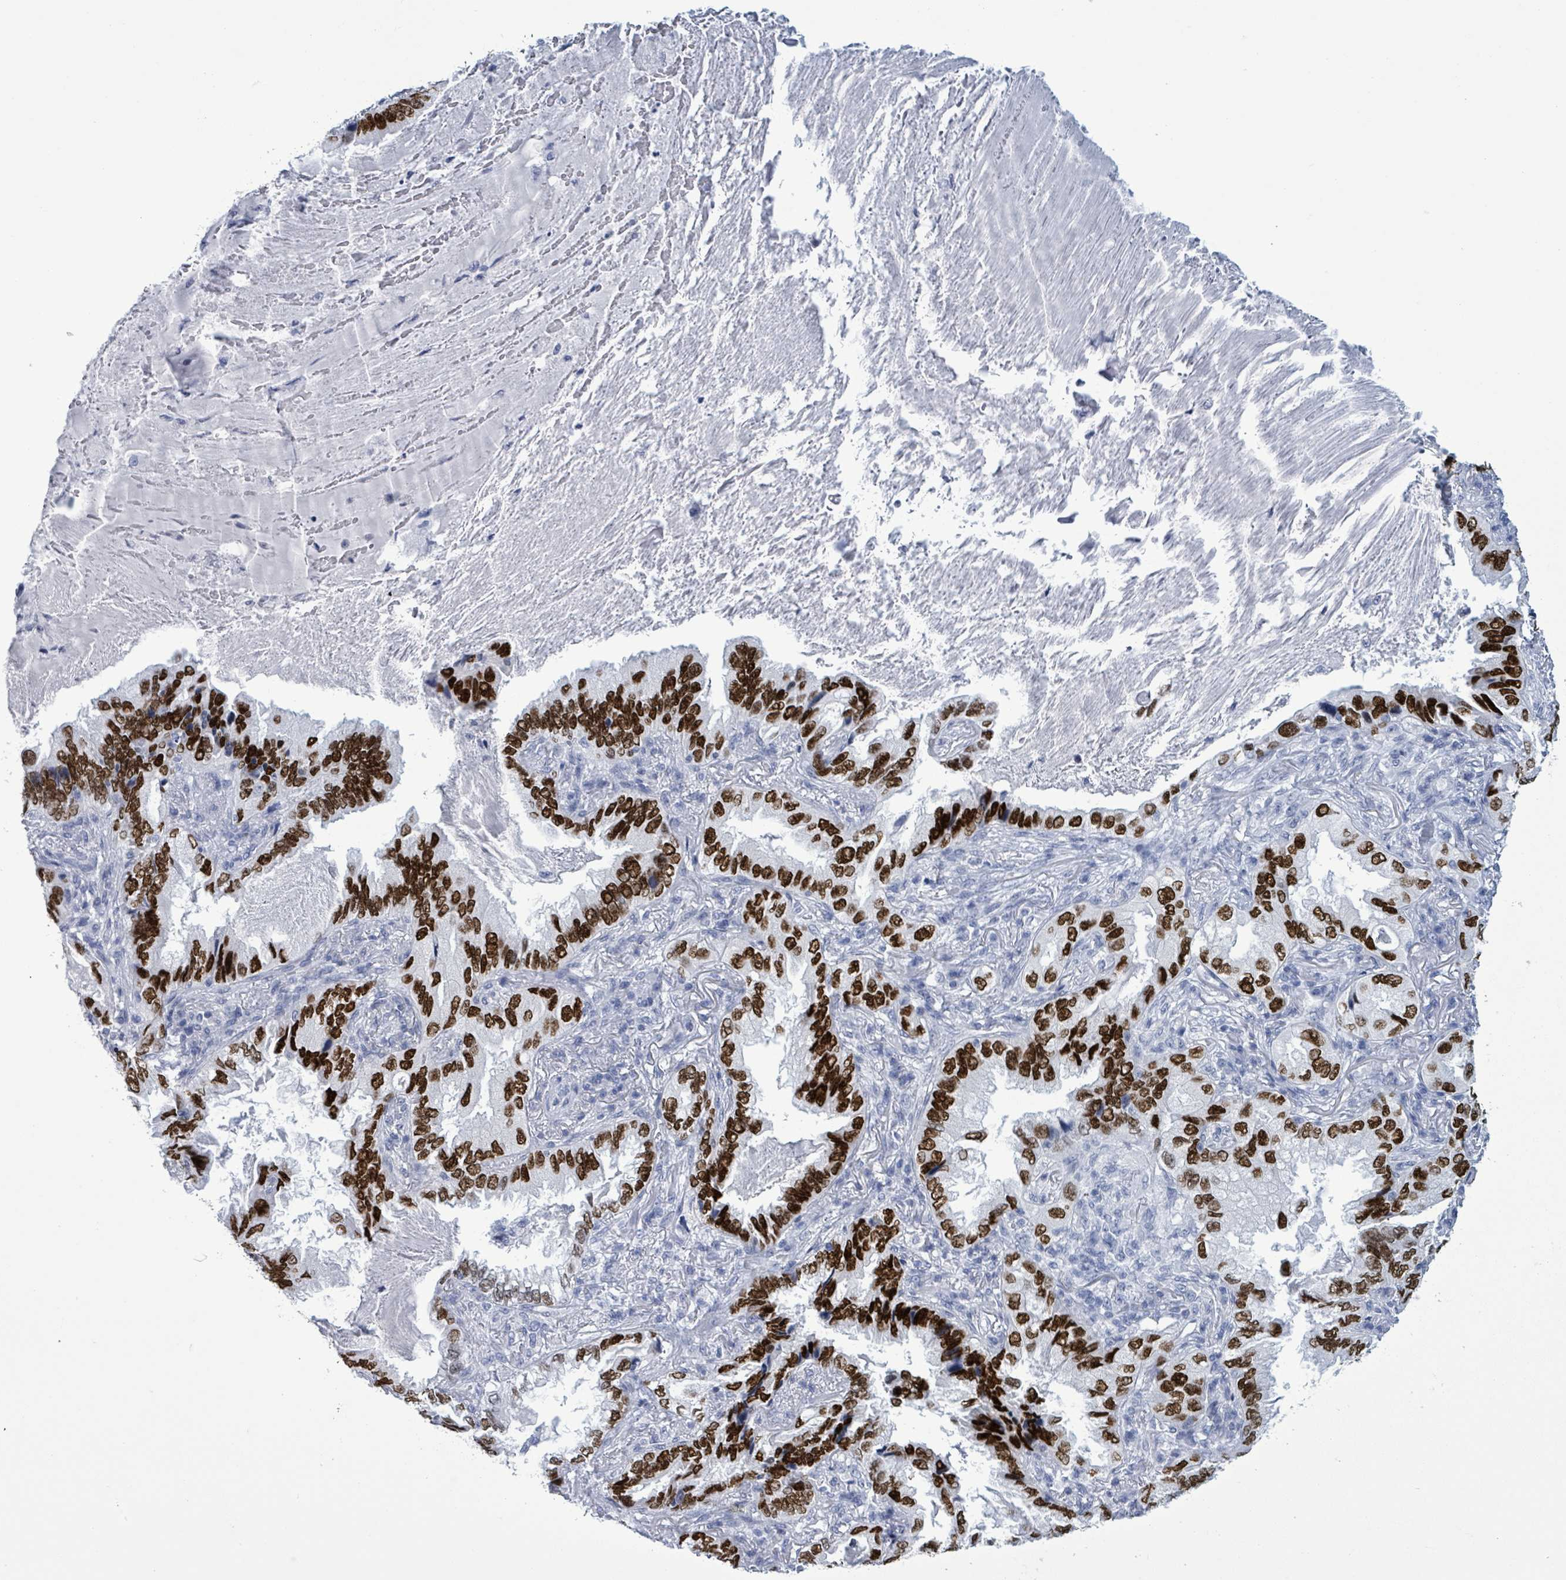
{"staining": {"intensity": "strong", "quantity": ">75%", "location": "nuclear"}, "tissue": "lung cancer", "cell_type": "Tumor cells", "image_type": "cancer", "snomed": [{"axis": "morphology", "description": "Adenocarcinoma, NOS"}, {"axis": "topography", "description": "Lung"}], "caption": "Lung adenocarcinoma was stained to show a protein in brown. There is high levels of strong nuclear staining in about >75% of tumor cells.", "gene": "NKX2-1", "patient": {"sex": "female", "age": 69}}